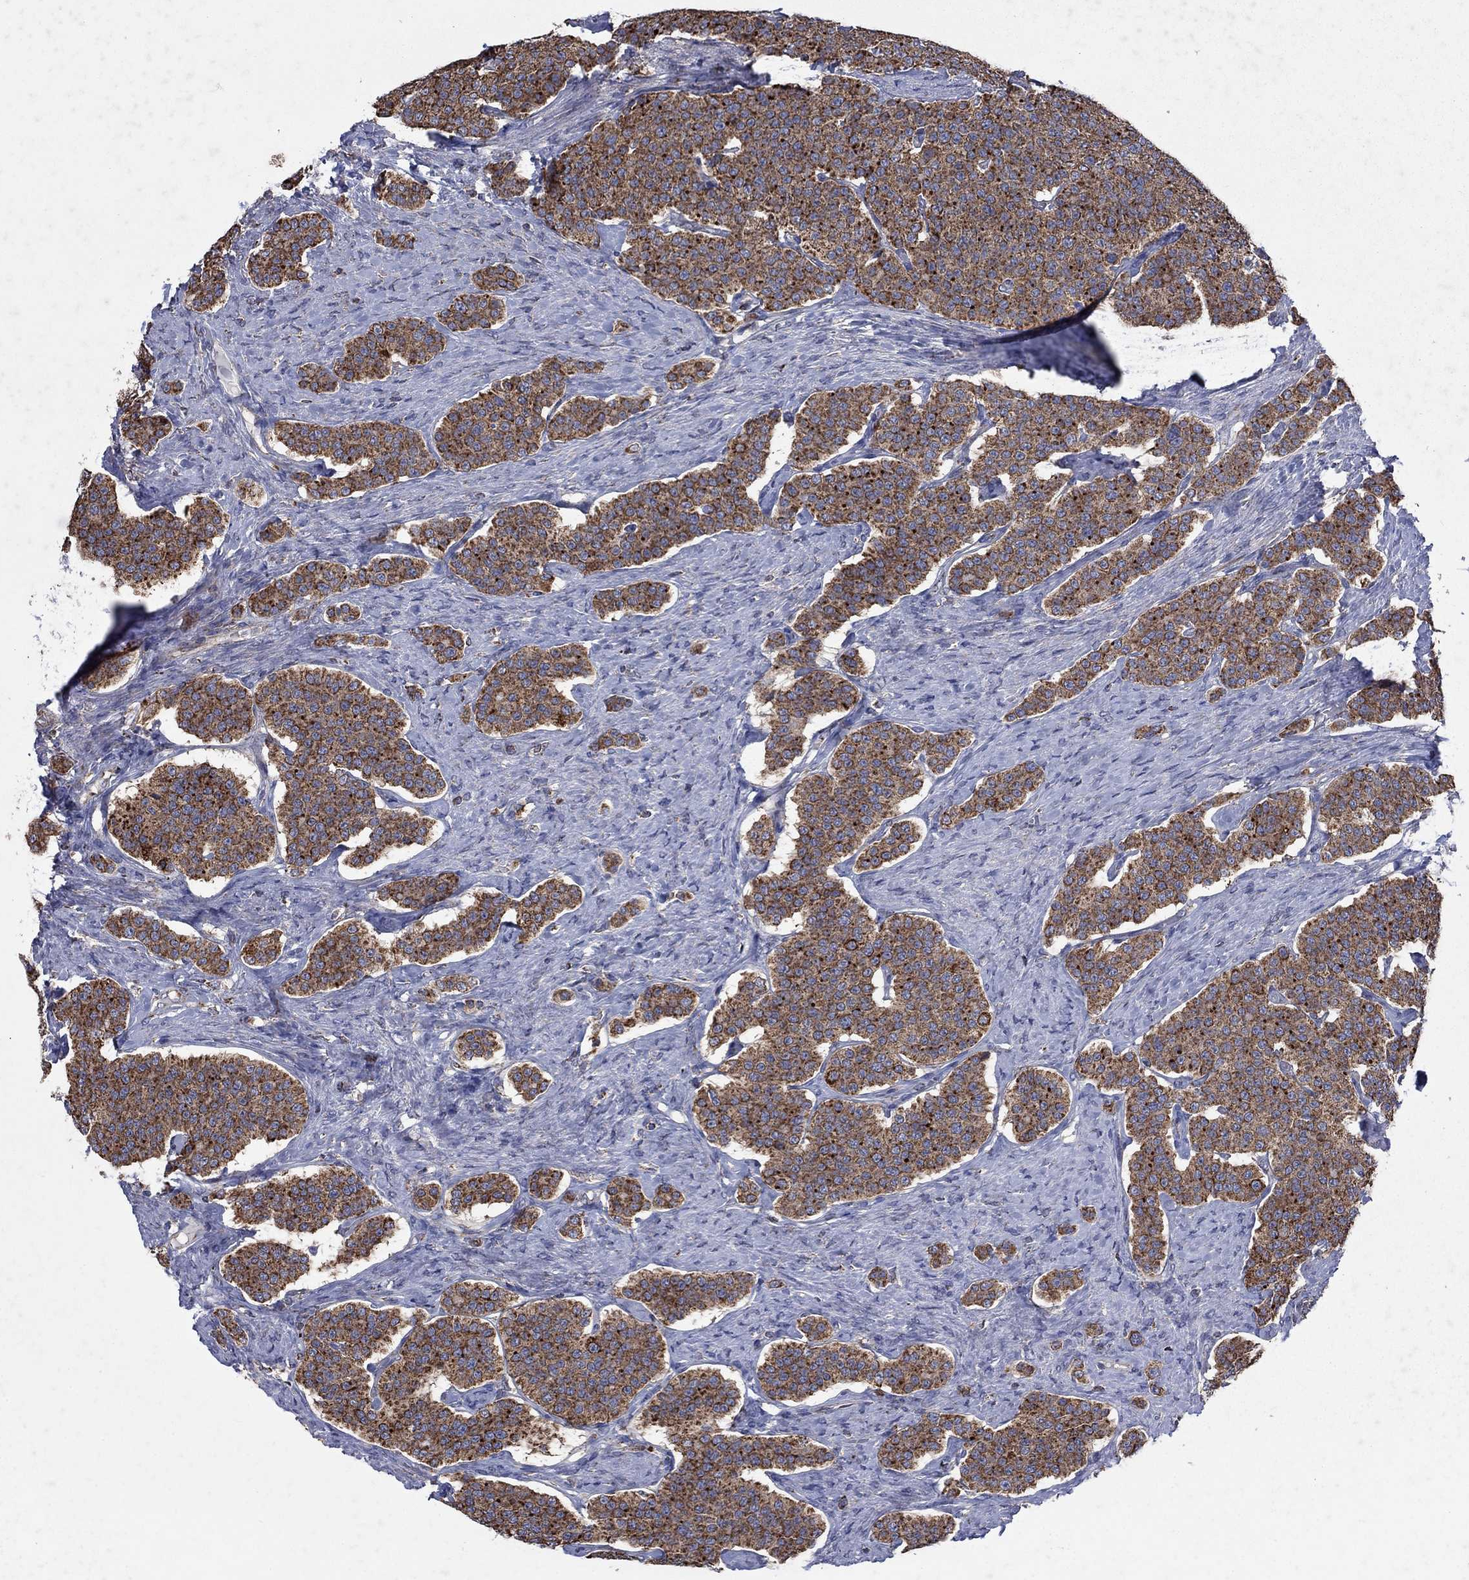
{"staining": {"intensity": "strong", "quantity": ">75%", "location": "cytoplasmic/membranous"}, "tissue": "carcinoid", "cell_type": "Tumor cells", "image_type": "cancer", "snomed": [{"axis": "morphology", "description": "Carcinoid, malignant, NOS"}, {"axis": "topography", "description": "Small intestine"}], "caption": "This is an image of immunohistochemistry staining of carcinoid (malignant), which shows strong expression in the cytoplasmic/membranous of tumor cells.", "gene": "NCEH1", "patient": {"sex": "female", "age": 58}}